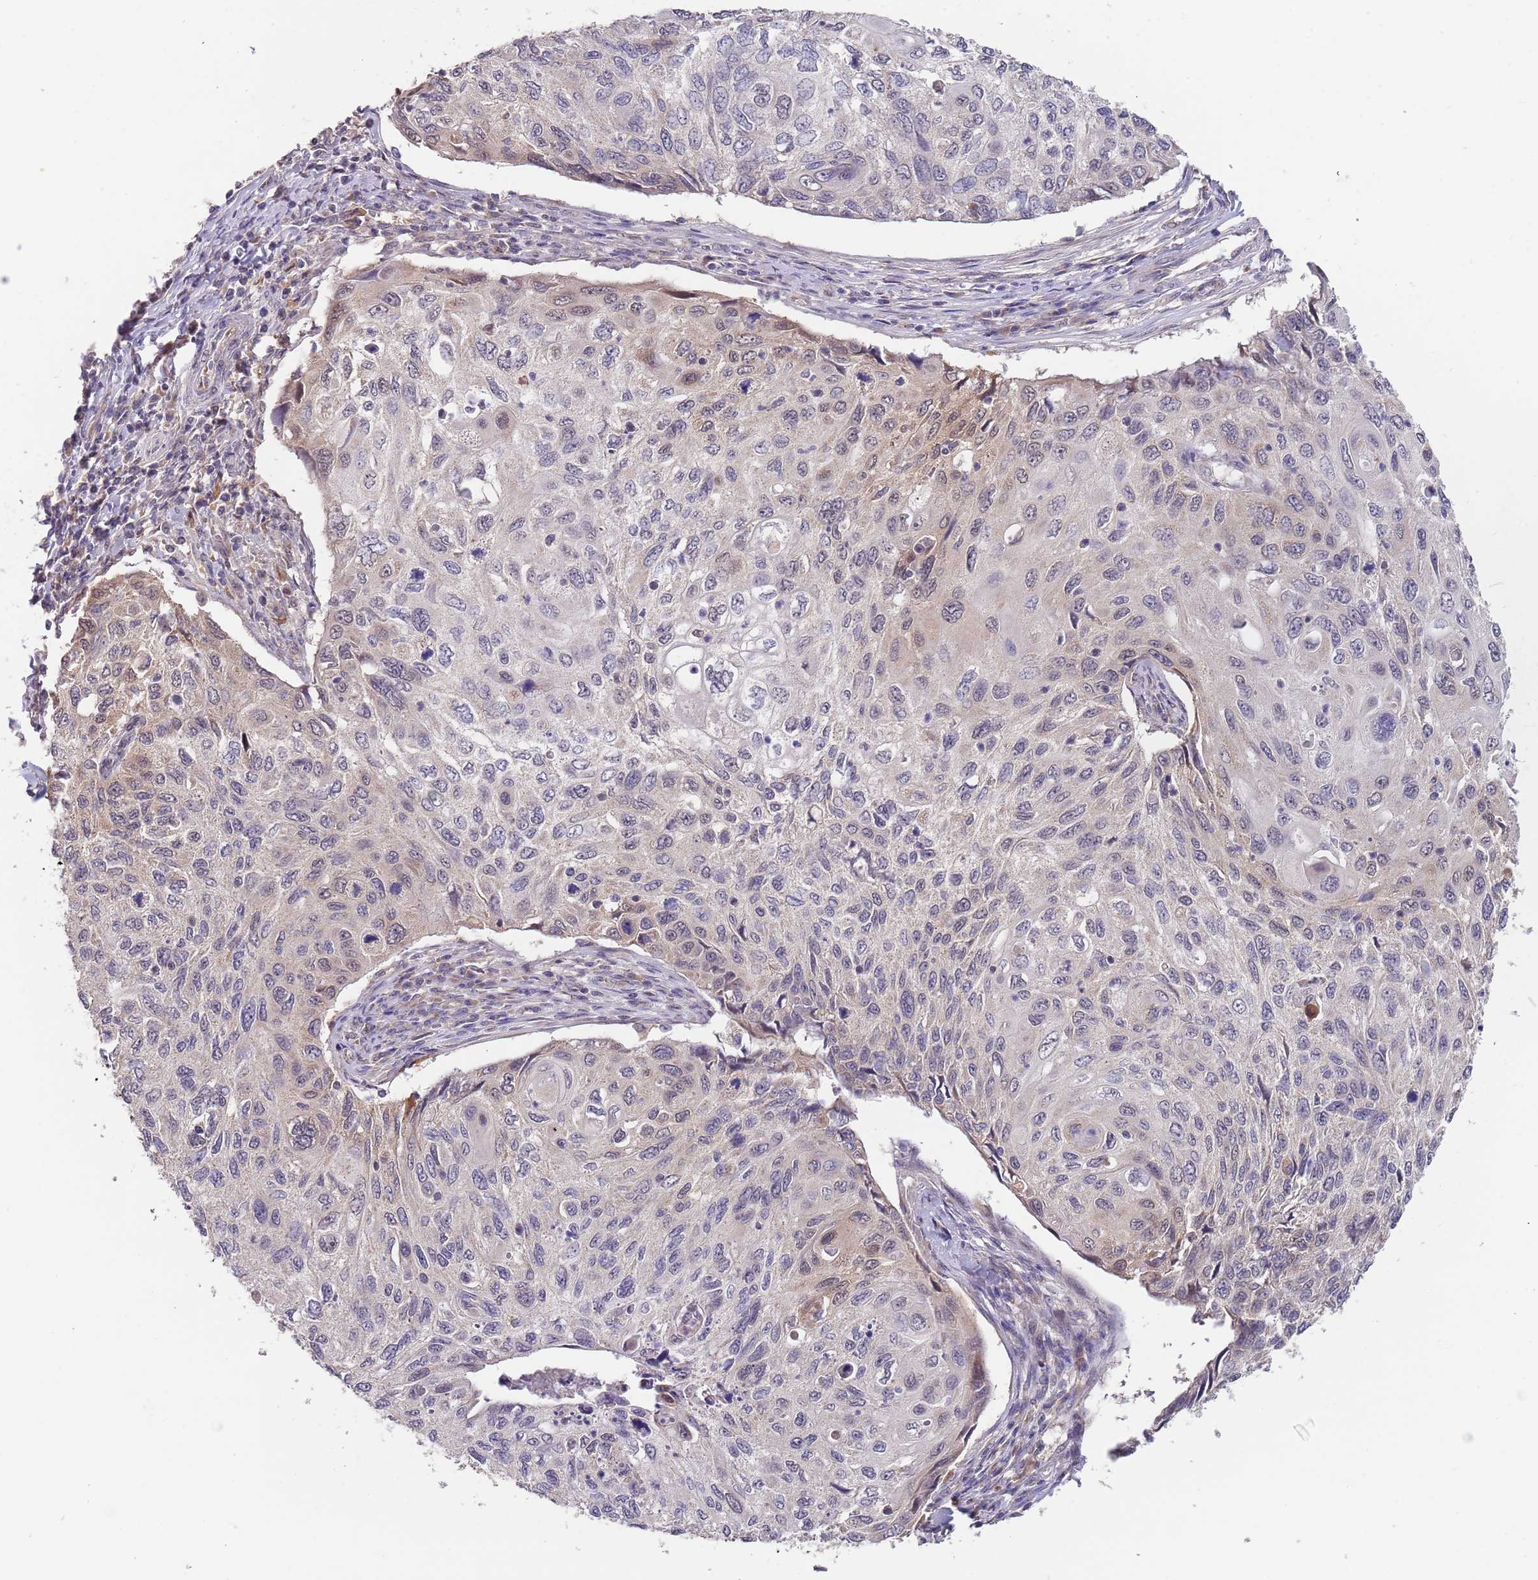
{"staining": {"intensity": "negative", "quantity": "none", "location": "none"}, "tissue": "cervical cancer", "cell_type": "Tumor cells", "image_type": "cancer", "snomed": [{"axis": "morphology", "description": "Squamous cell carcinoma, NOS"}, {"axis": "topography", "description": "Cervix"}], "caption": "A high-resolution histopathology image shows IHC staining of squamous cell carcinoma (cervical), which demonstrates no significant staining in tumor cells.", "gene": "TMEM64", "patient": {"sex": "female", "age": 70}}